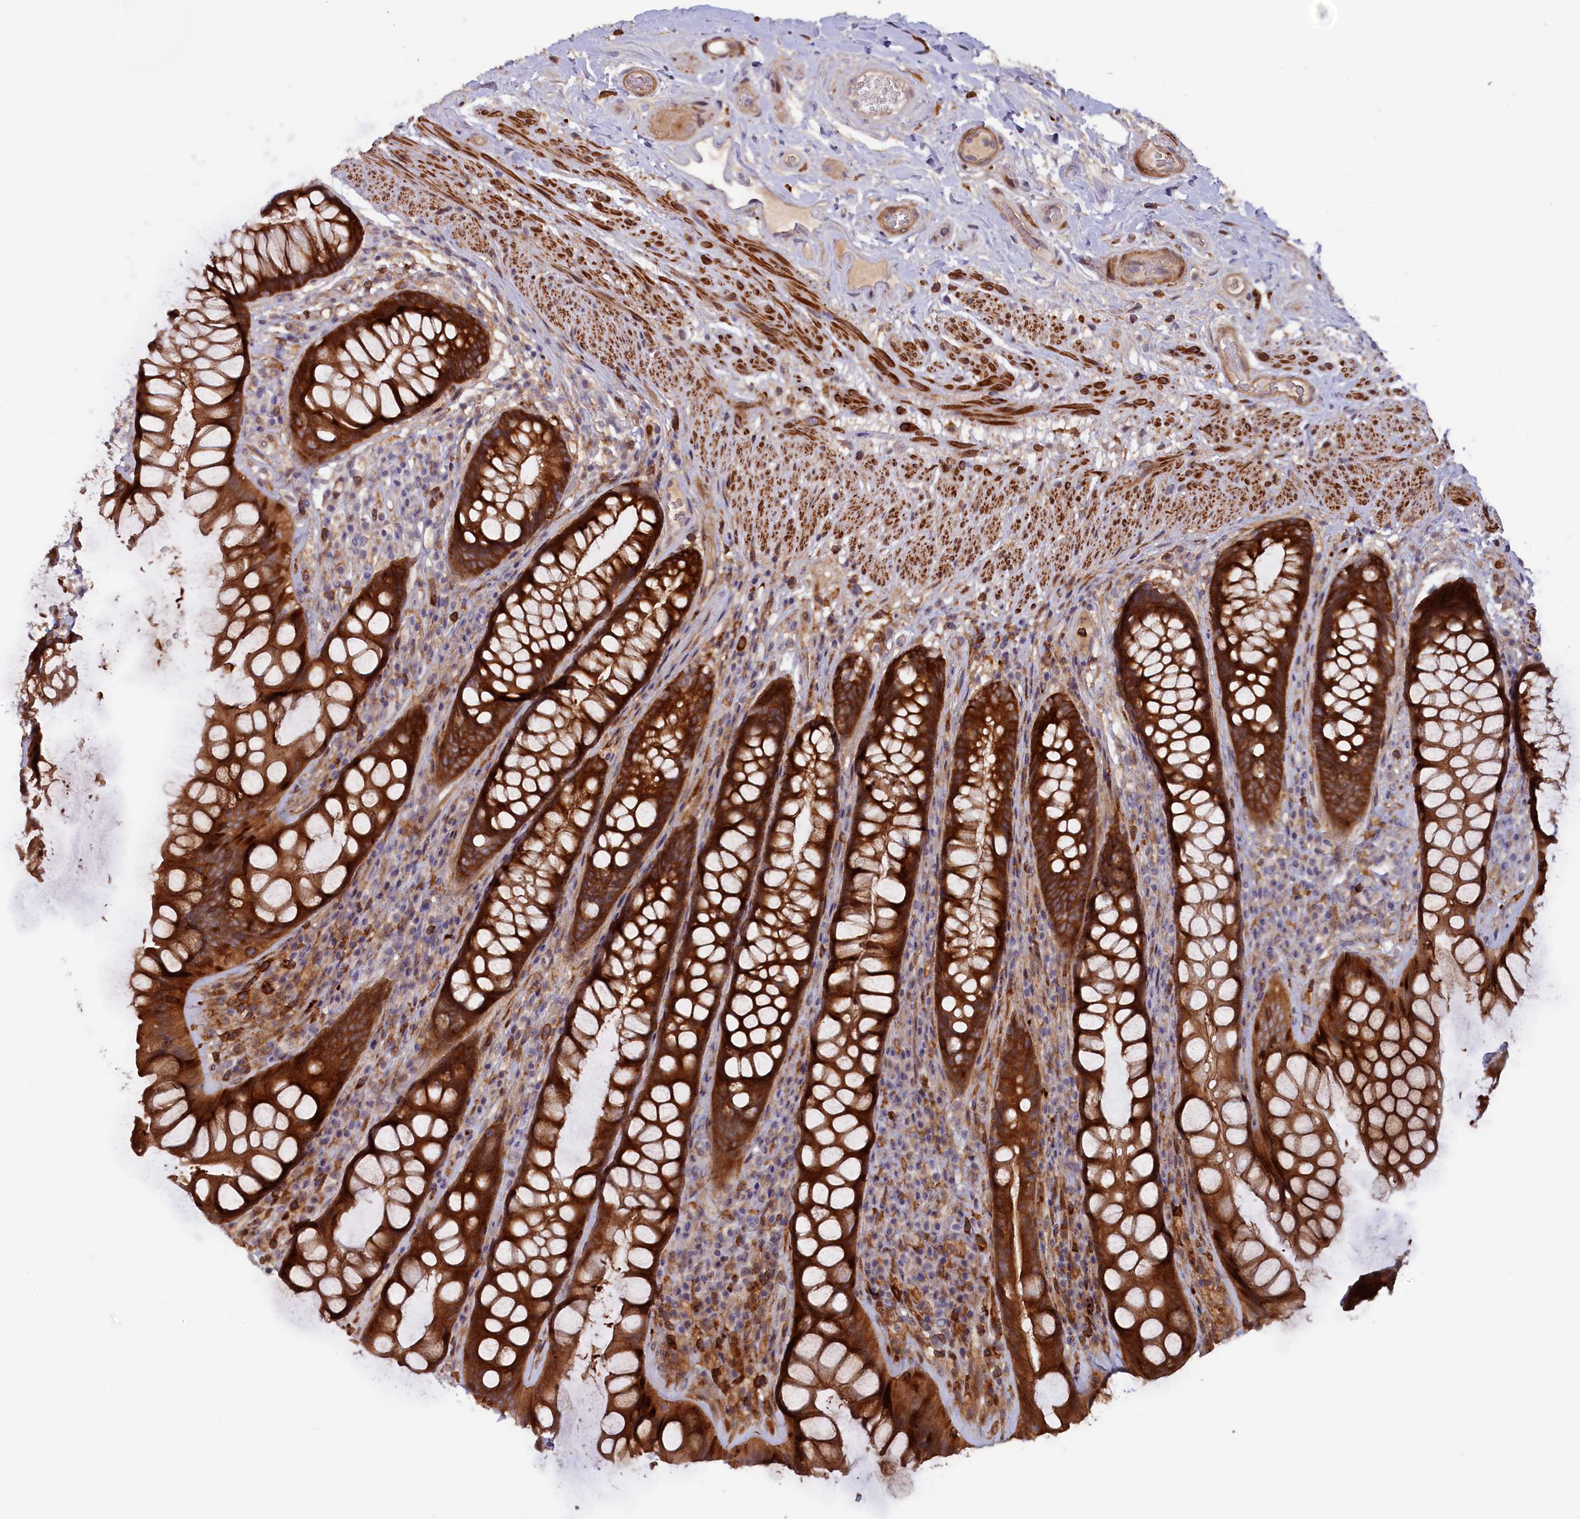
{"staining": {"intensity": "strong", "quantity": ">75%", "location": "cytoplasmic/membranous"}, "tissue": "rectum", "cell_type": "Glandular cells", "image_type": "normal", "snomed": [{"axis": "morphology", "description": "Normal tissue, NOS"}, {"axis": "topography", "description": "Rectum"}], "caption": "This image reveals normal rectum stained with immunohistochemistry (IHC) to label a protein in brown. The cytoplasmic/membranous of glandular cells show strong positivity for the protein. Nuclei are counter-stained blue.", "gene": "FERMT1", "patient": {"sex": "male", "age": 74}}